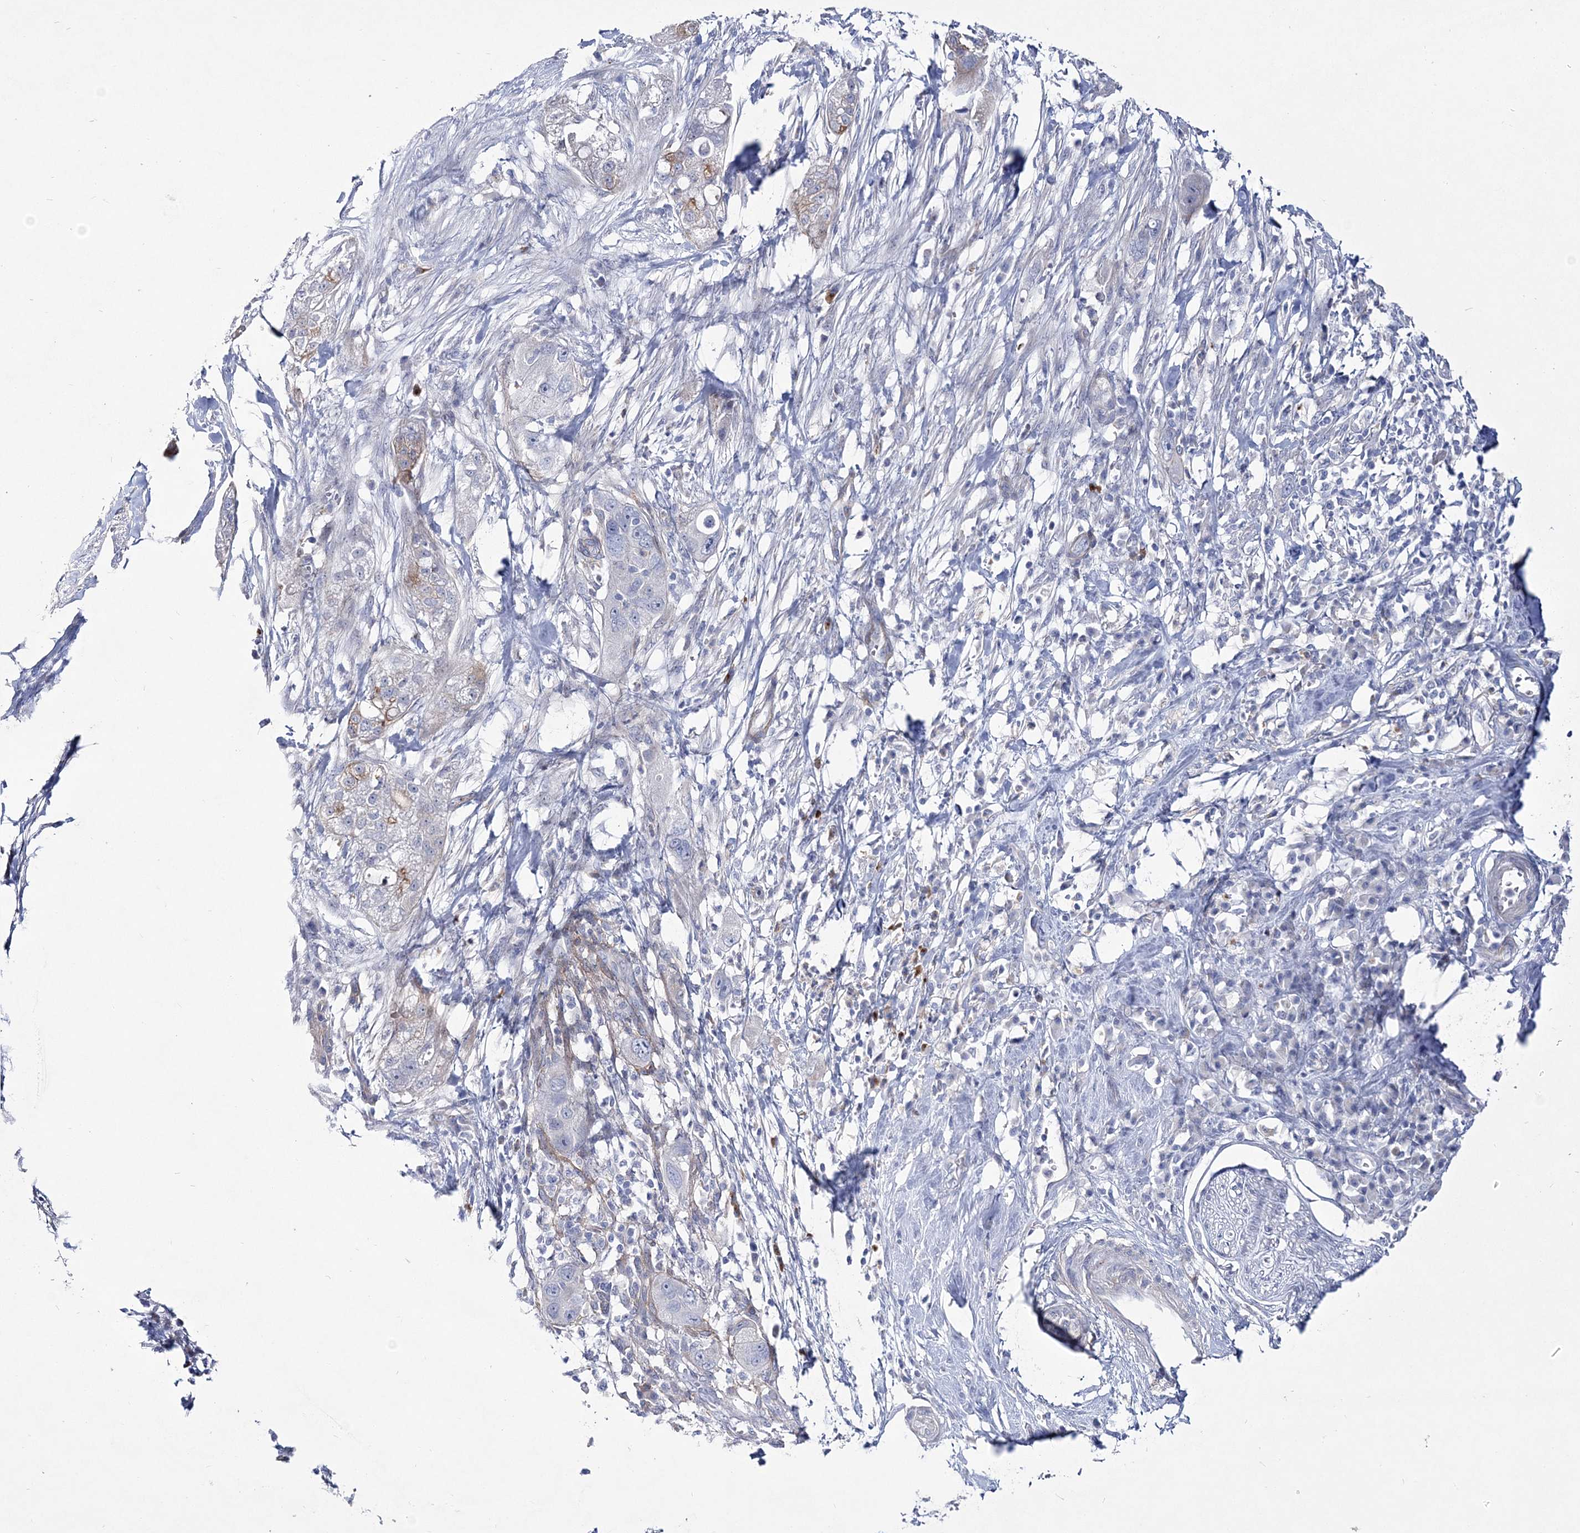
{"staining": {"intensity": "negative", "quantity": "none", "location": "none"}, "tissue": "pancreatic cancer", "cell_type": "Tumor cells", "image_type": "cancer", "snomed": [{"axis": "morphology", "description": "Adenocarcinoma, NOS"}, {"axis": "topography", "description": "Pancreas"}], "caption": "Adenocarcinoma (pancreatic) stained for a protein using IHC shows no staining tumor cells.", "gene": "ANO1", "patient": {"sex": "female", "age": 78}}